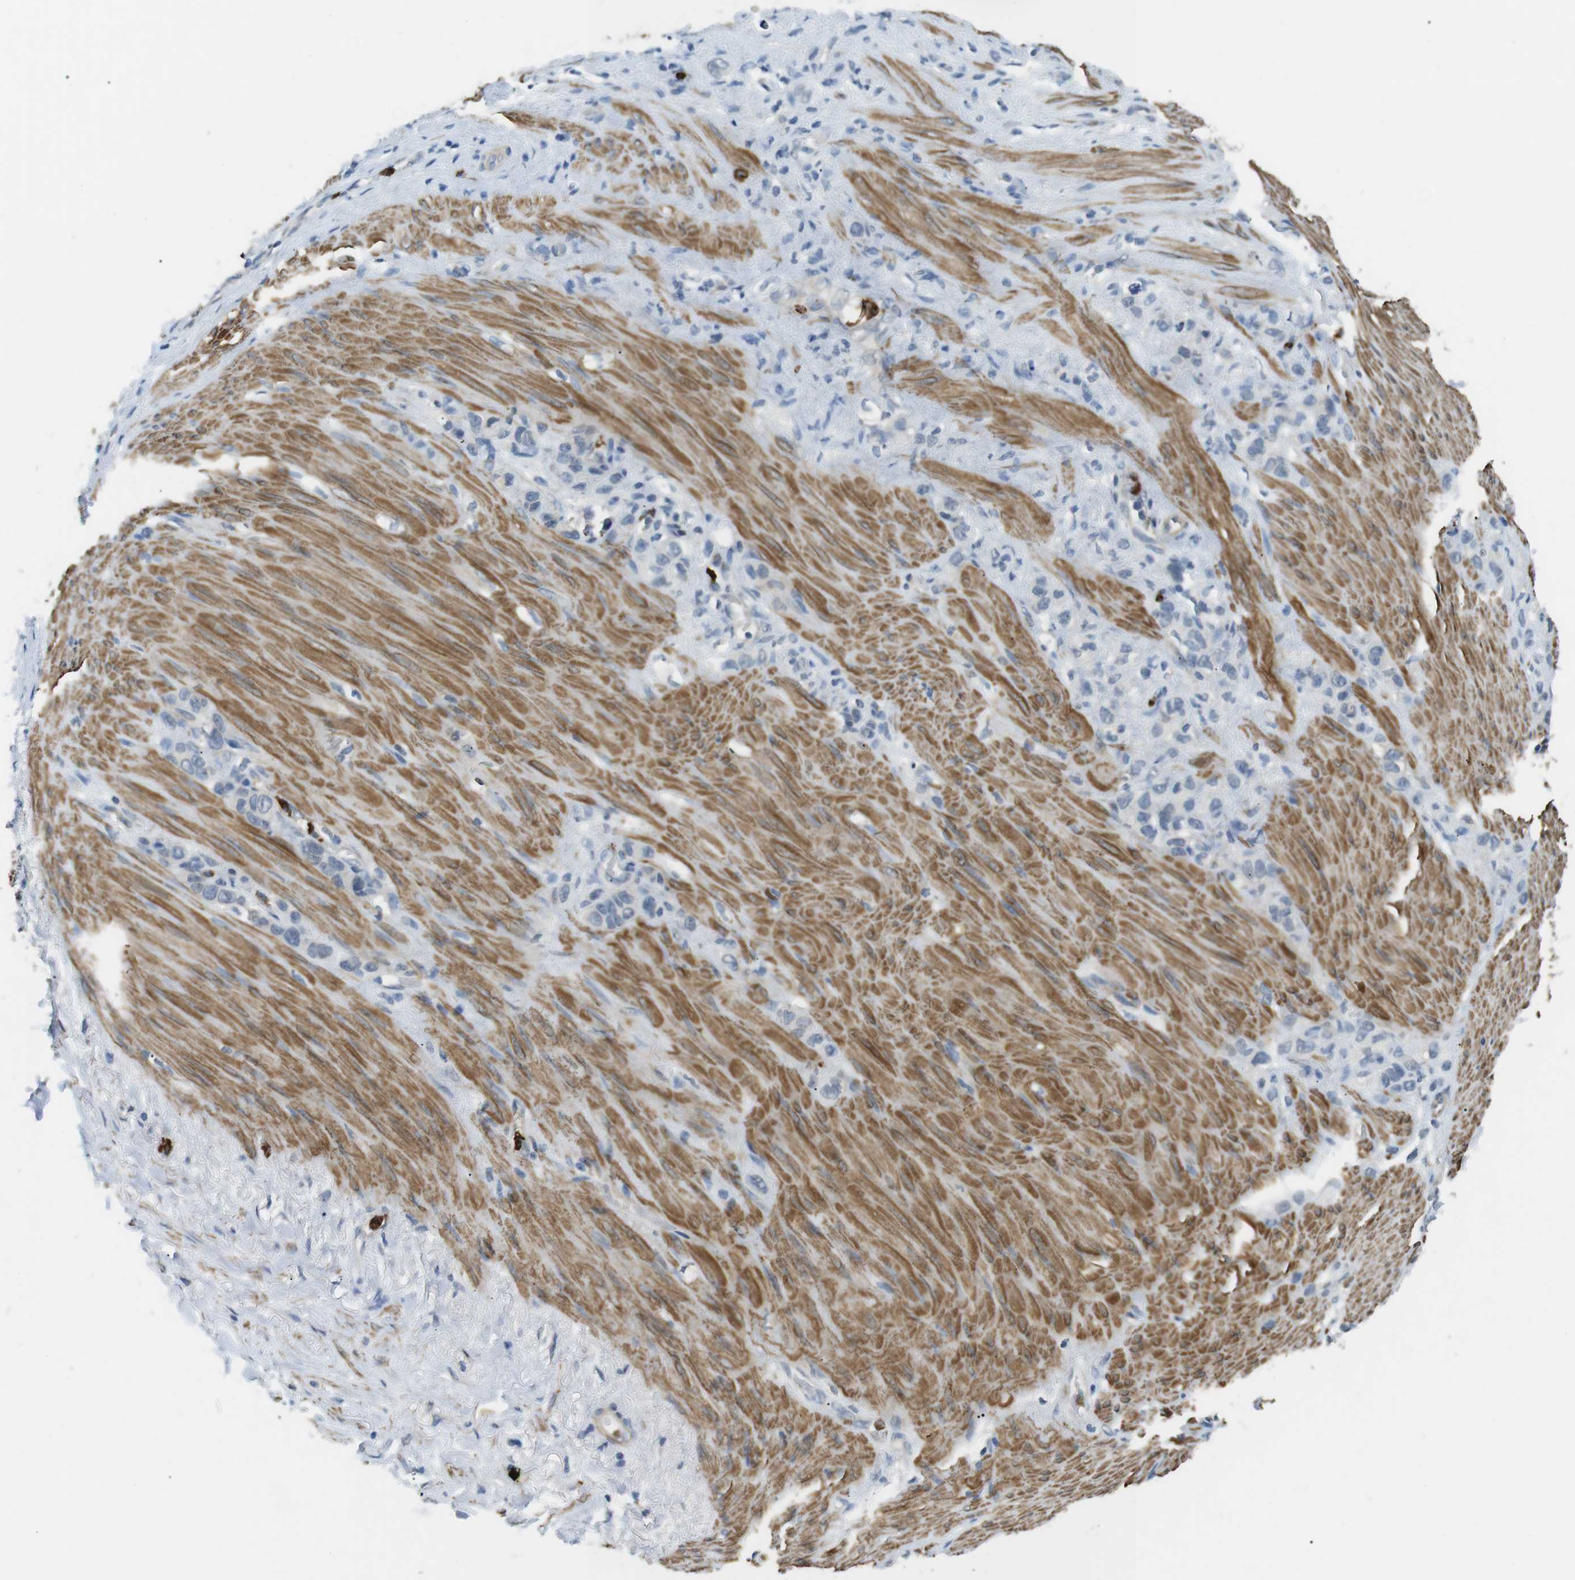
{"staining": {"intensity": "negative", "quantity": "none", "location": "none"}, "tissue": "stomach cancer", "cell_type": "Tumor cells", "image_type": "cancer", "snomed": [{"axis": "morphology", "description": "Normal tissue, NOS"}, {"axis": "morphology", "description": "Adenocarcinoma, NOS"}, {"axis": "morphology", "description": "Adenocarcinoma, High grade"}, {"axis": "topography", "description": "Stomach, upper"}, {"axis": "topography", "description": "Stomach"}], "caption": "Immunohistochemistry of human stomach cancer shows no positivity in tumor cells.", "gene": "GZMM", "patient": {"sex": "female", "age": 65}}